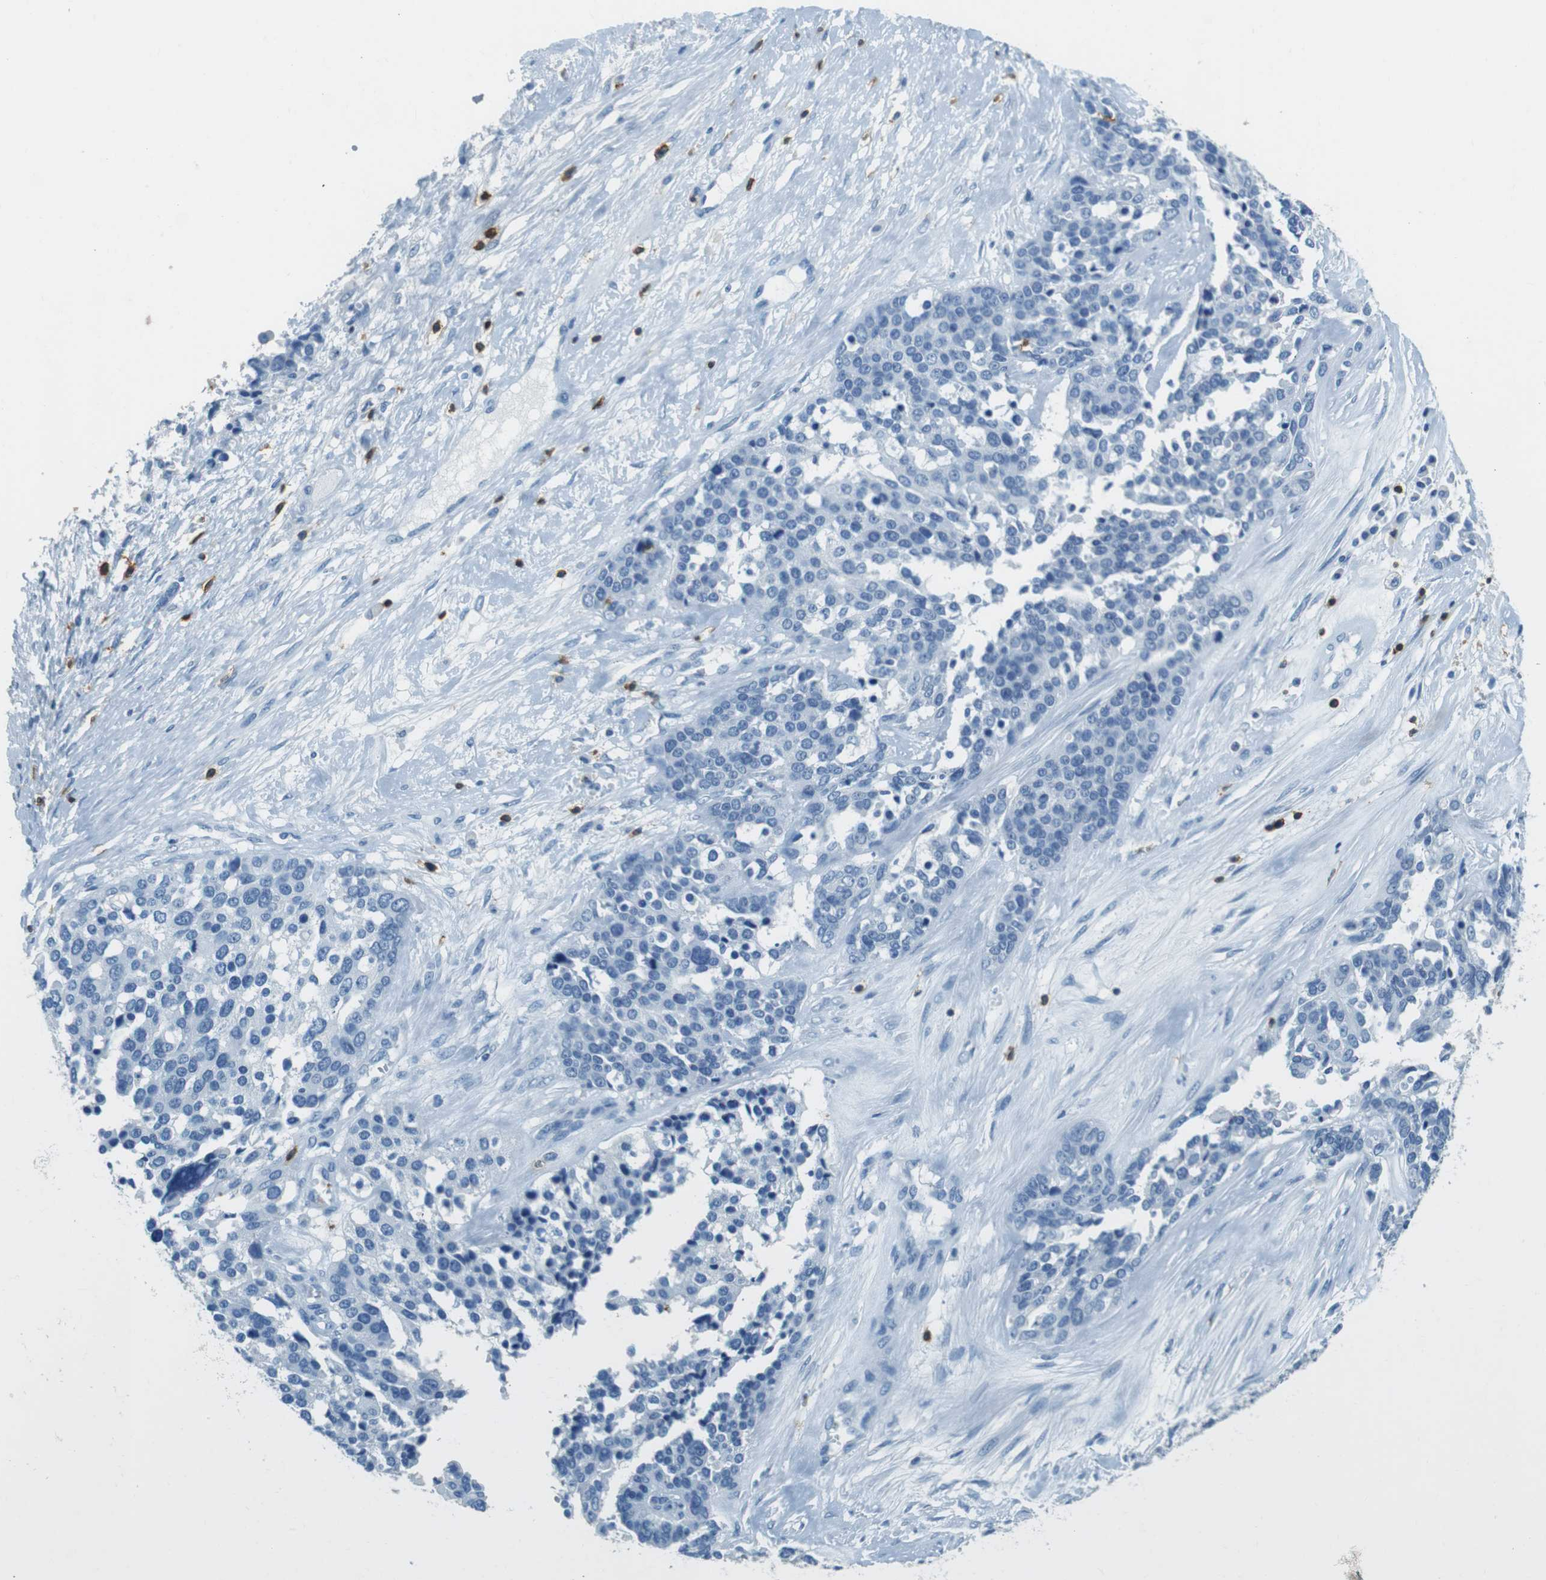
{"staining": {"intensity": "negative", "quantity": "none", "location": "none"}, "tissue": "ovarian cancer", "cell_type": "Tumor cells", "image_type": "cancer", "snomed": [{"axis": "morphology", "description": "Cystadenocarcinoma, serous, NOS"}, {"axis": "topography", "description": "Ovary"}], "caption": "This is an immunohistochemistry (IHC) image of serous cystadenocarcinoma (ovarian). There is no expression in tumor cells.", "gene": "LAT", "patient": {"sex": "female", "age": 44}}